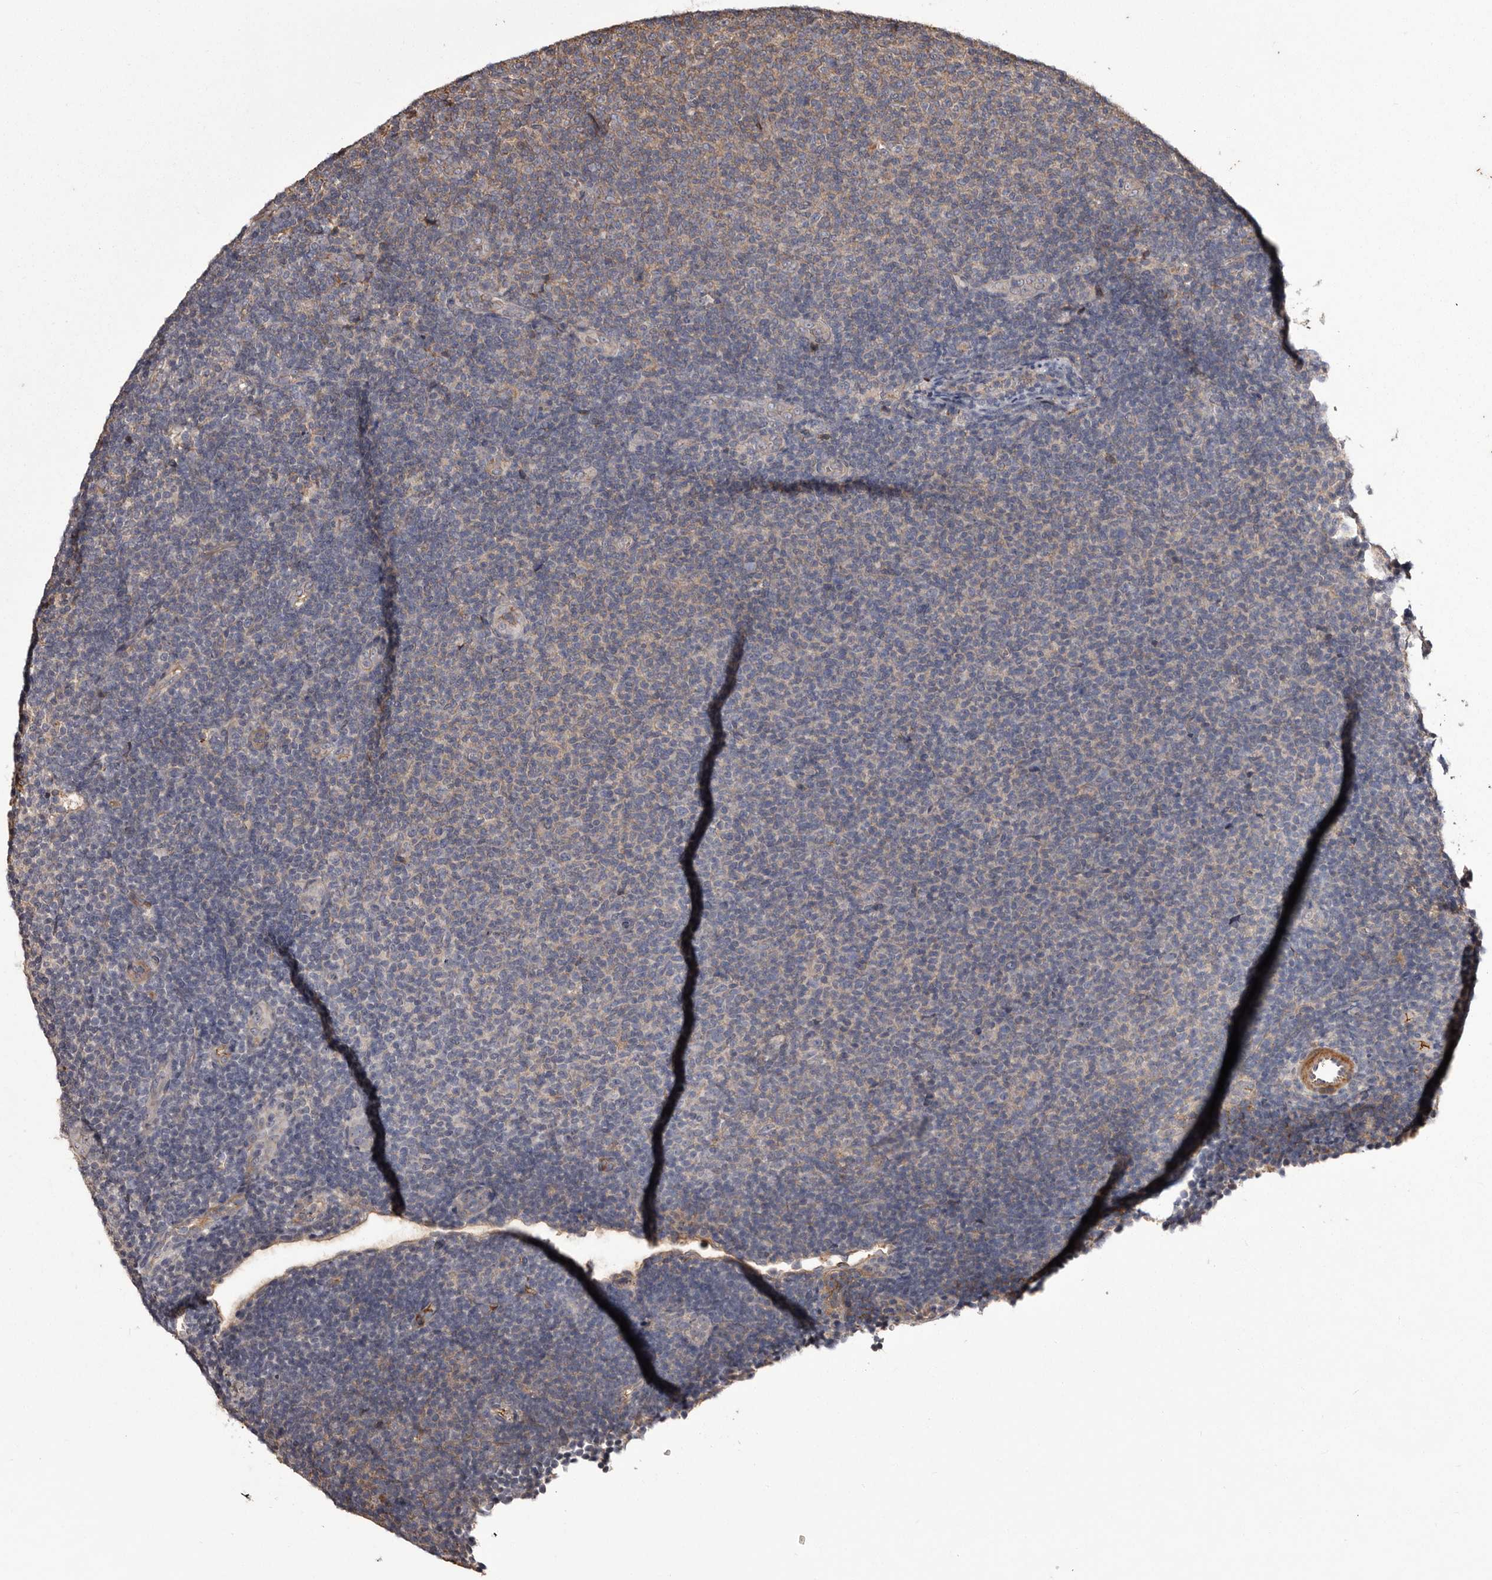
{"staining": {"intensity": "negative", "quantity": "none", "location": "none"}, "tissue": "lymphoma", "cell_type": "Tumor cells", "image_type": "cancer", "snomed": [{"axis": "morphology", "description": "Malignant lymphoma, non-Hodgkin's type, Low grade"}, {"axis": "topography", "description": "Lymph node"}], "caption": "An immunohistochemistry photomicrograph of lymphoma is shown. There is no staining in tumor cells of lymphoma. The staining is performed using DAB brown chromogen with nuclei counter-stained in using hematoxylin.", "gene": "CYP1B1", "patient": {"sex": "male", "age": 66}}